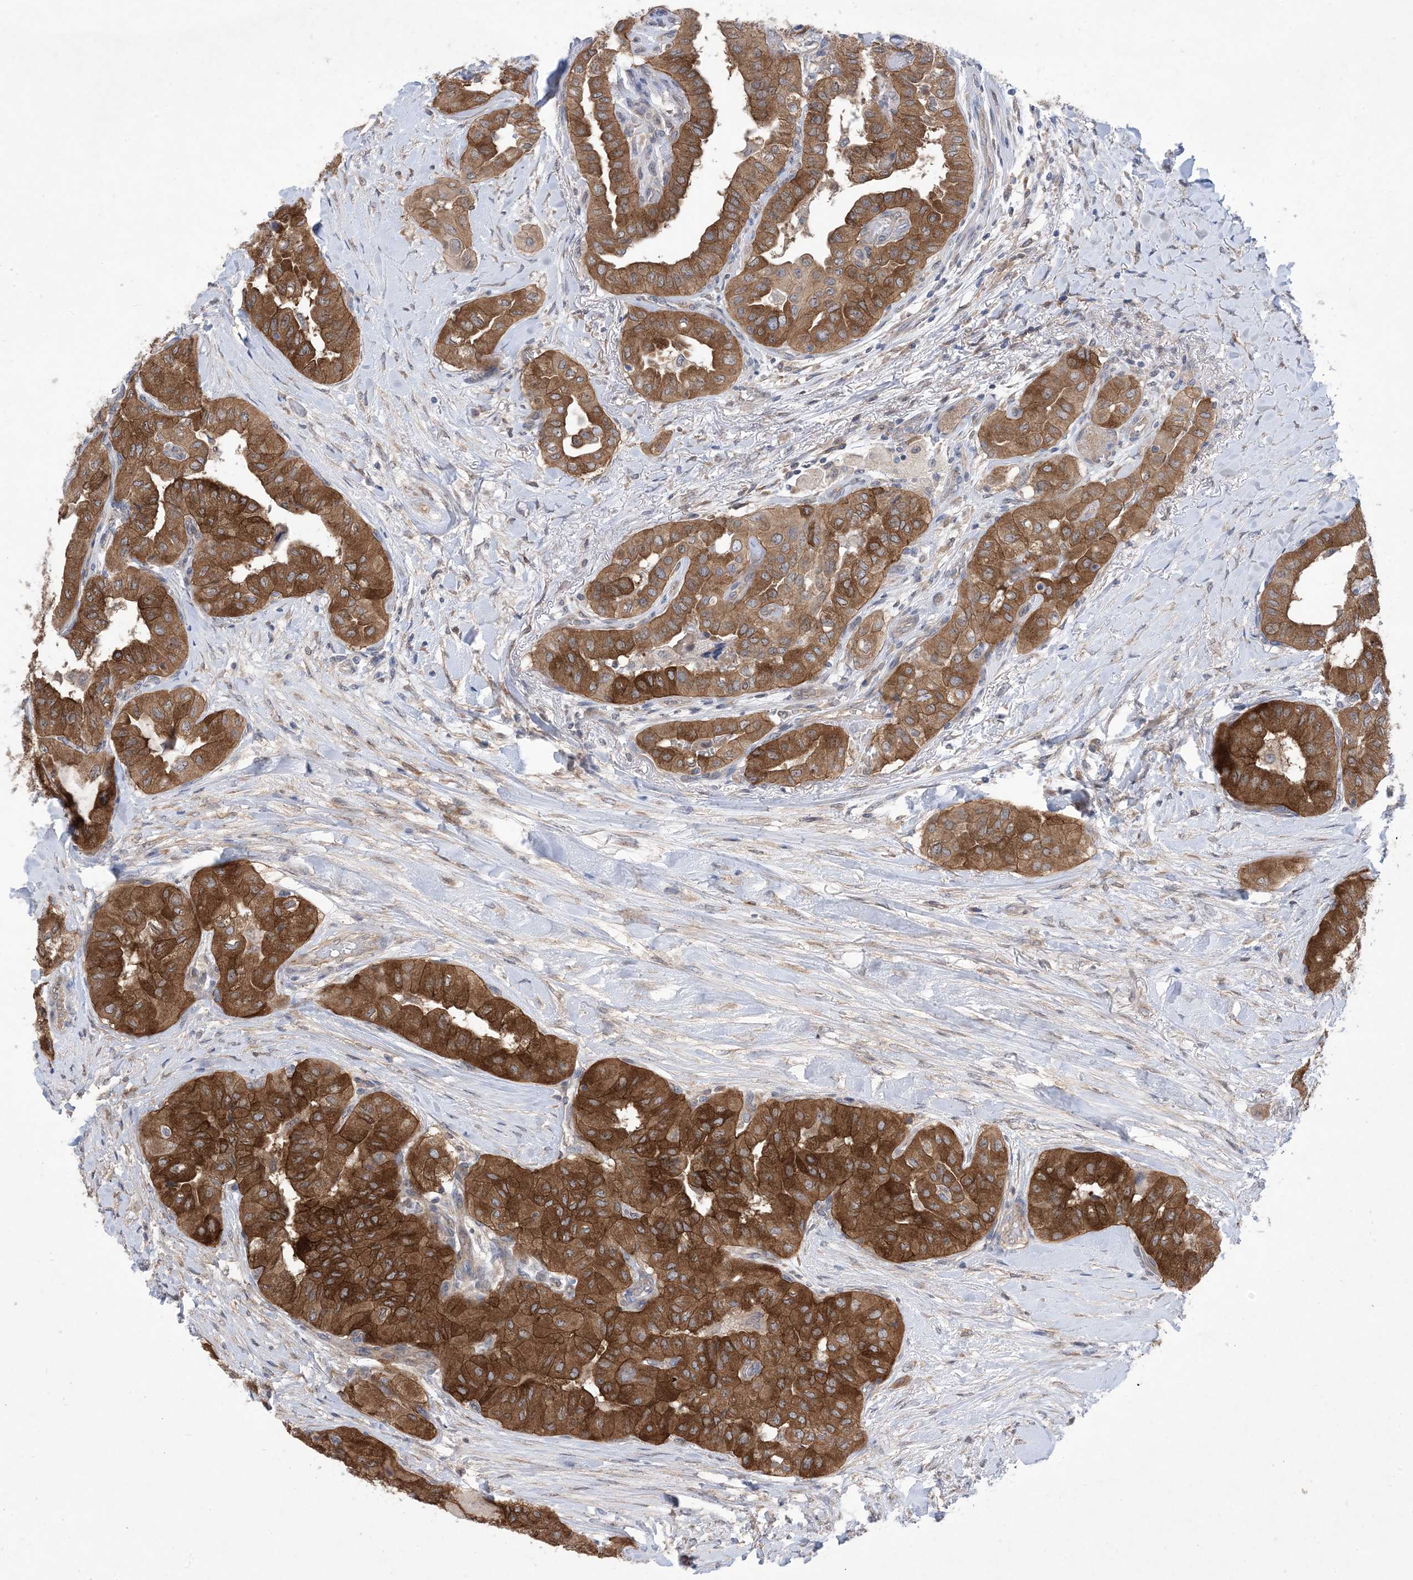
{"staining": {"intensity": "strong", "quantity": ">75%", "location": "cytoplasmic/membranous"}, "tissue": "thyroid cancer", "cell_type": "Tumor cells", "image_type": "cancer", "snomed": [{"axis": "morphology", "description": "Papillary adenocarcinoma, NOS"}, {"axis": "topography", "description": "Thyroid gland"}], "caption": "An immunohistochemistry (IHC) micrograph of neoplastic tissue is shown. Protein staining in brown labels strong cytoplasmic/membranous positivity in thyroid cancer (papillary adenocarcinoma) within tumor cells.", "gene": "EHBP1", "patient": {"sex": "female", "age": 59}}